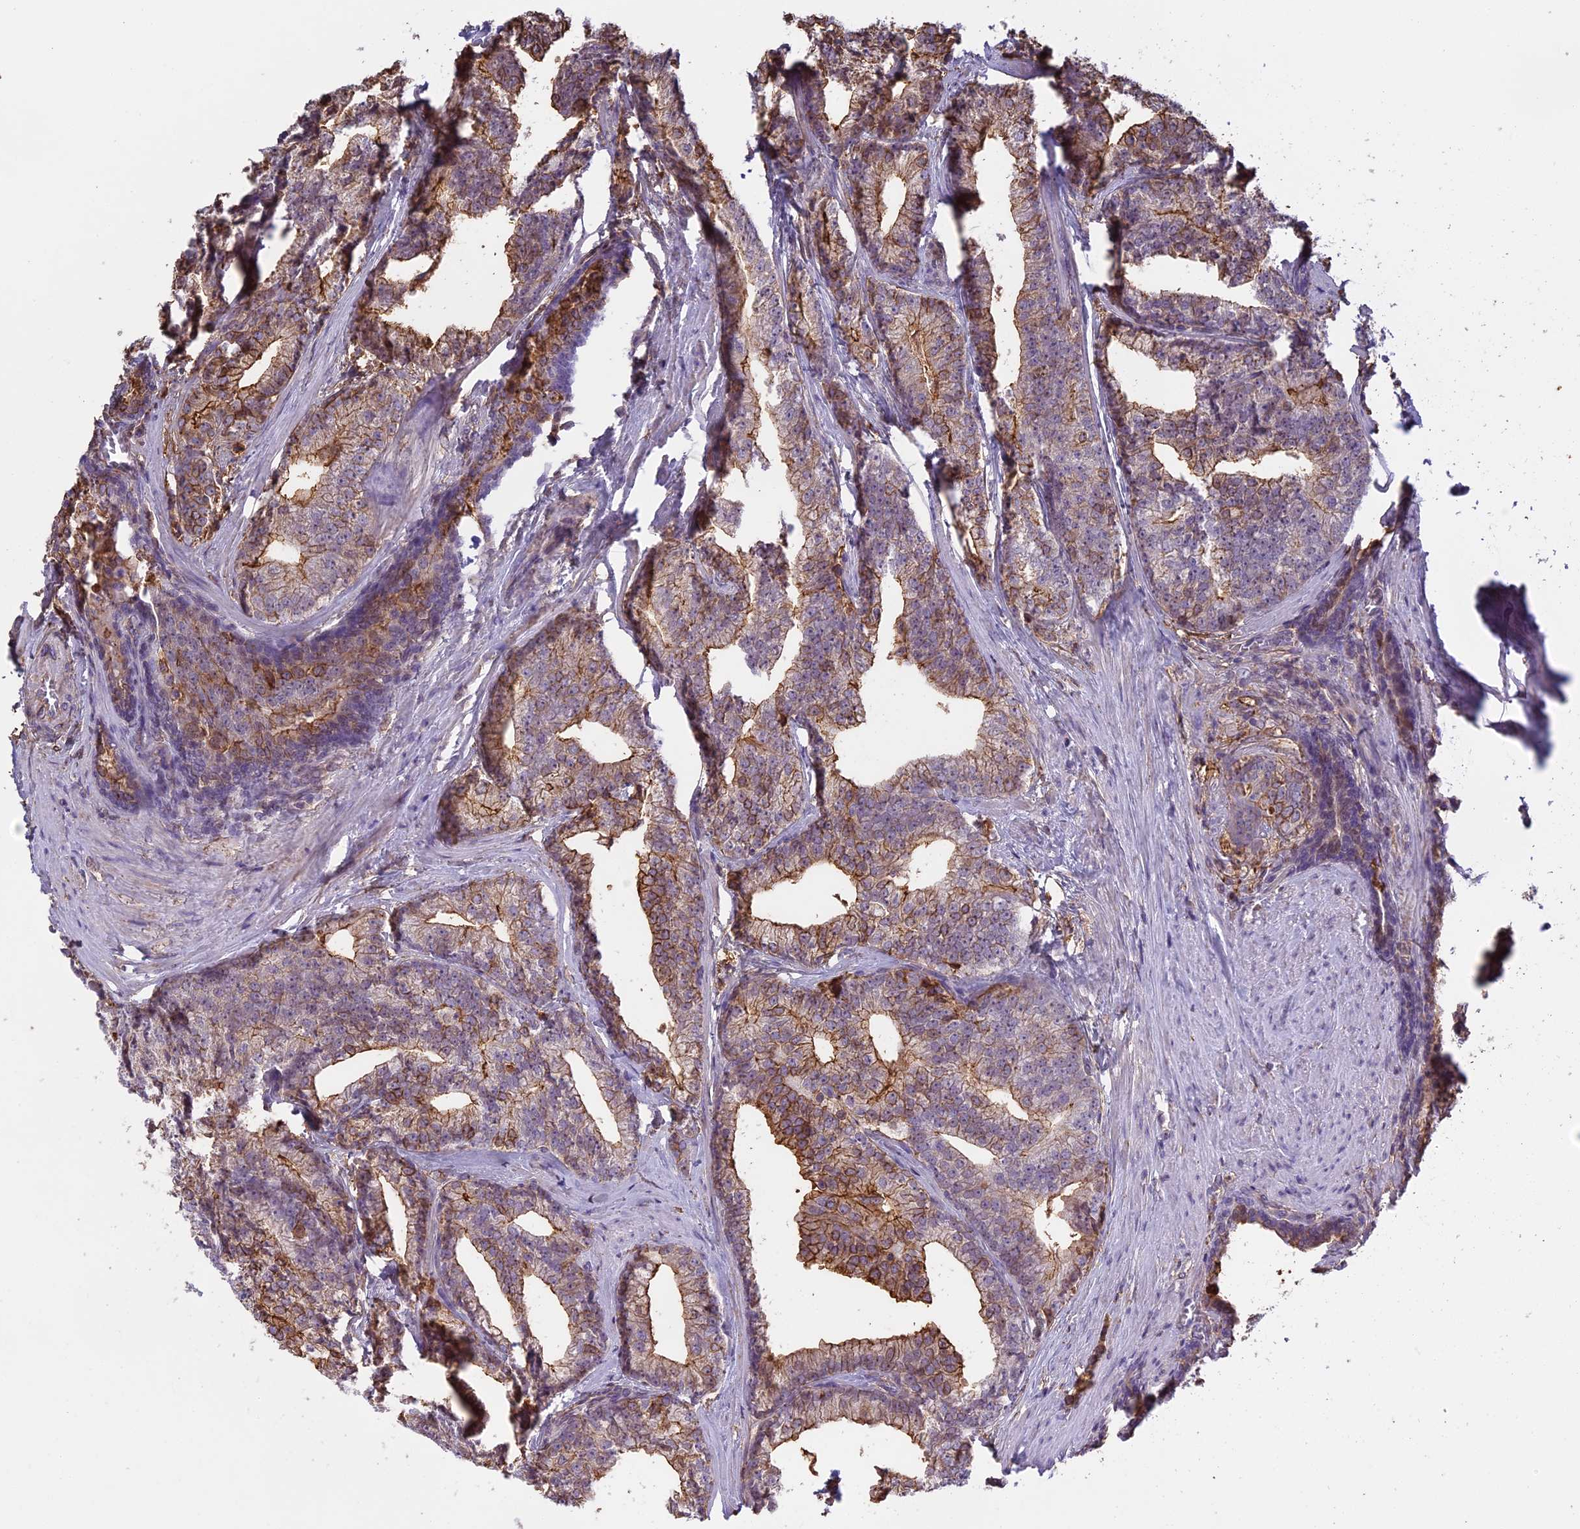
{"staining": {"intensity": "moderate", "quantity": "25%-75%", "location": "cytoplasmic/membranous"}, "tissue": "prostate cancer", "cell_type": "Tumor cells", "image_type": "cancer", "snomed": [{"axis": "morphology", "description": "Adenocarcinoma, Low grade"}, {"axis": "topography", "description": "Prostate"}], "caption": "Immunohistochemistry (IHC) histopathology image of neoplastic tissue: prostate cancer (low-grade adenocarcinoma) stained using immunohistochemistry (IHC) displays medium levels of moderate protein expression localized specifically in the cytoplasmic/membranous of tumor cells, appearing as a cytoplasmic/membranous brown color.", "gene": "TMEM255B", "patient": {"sex": "male", "age": 71}}